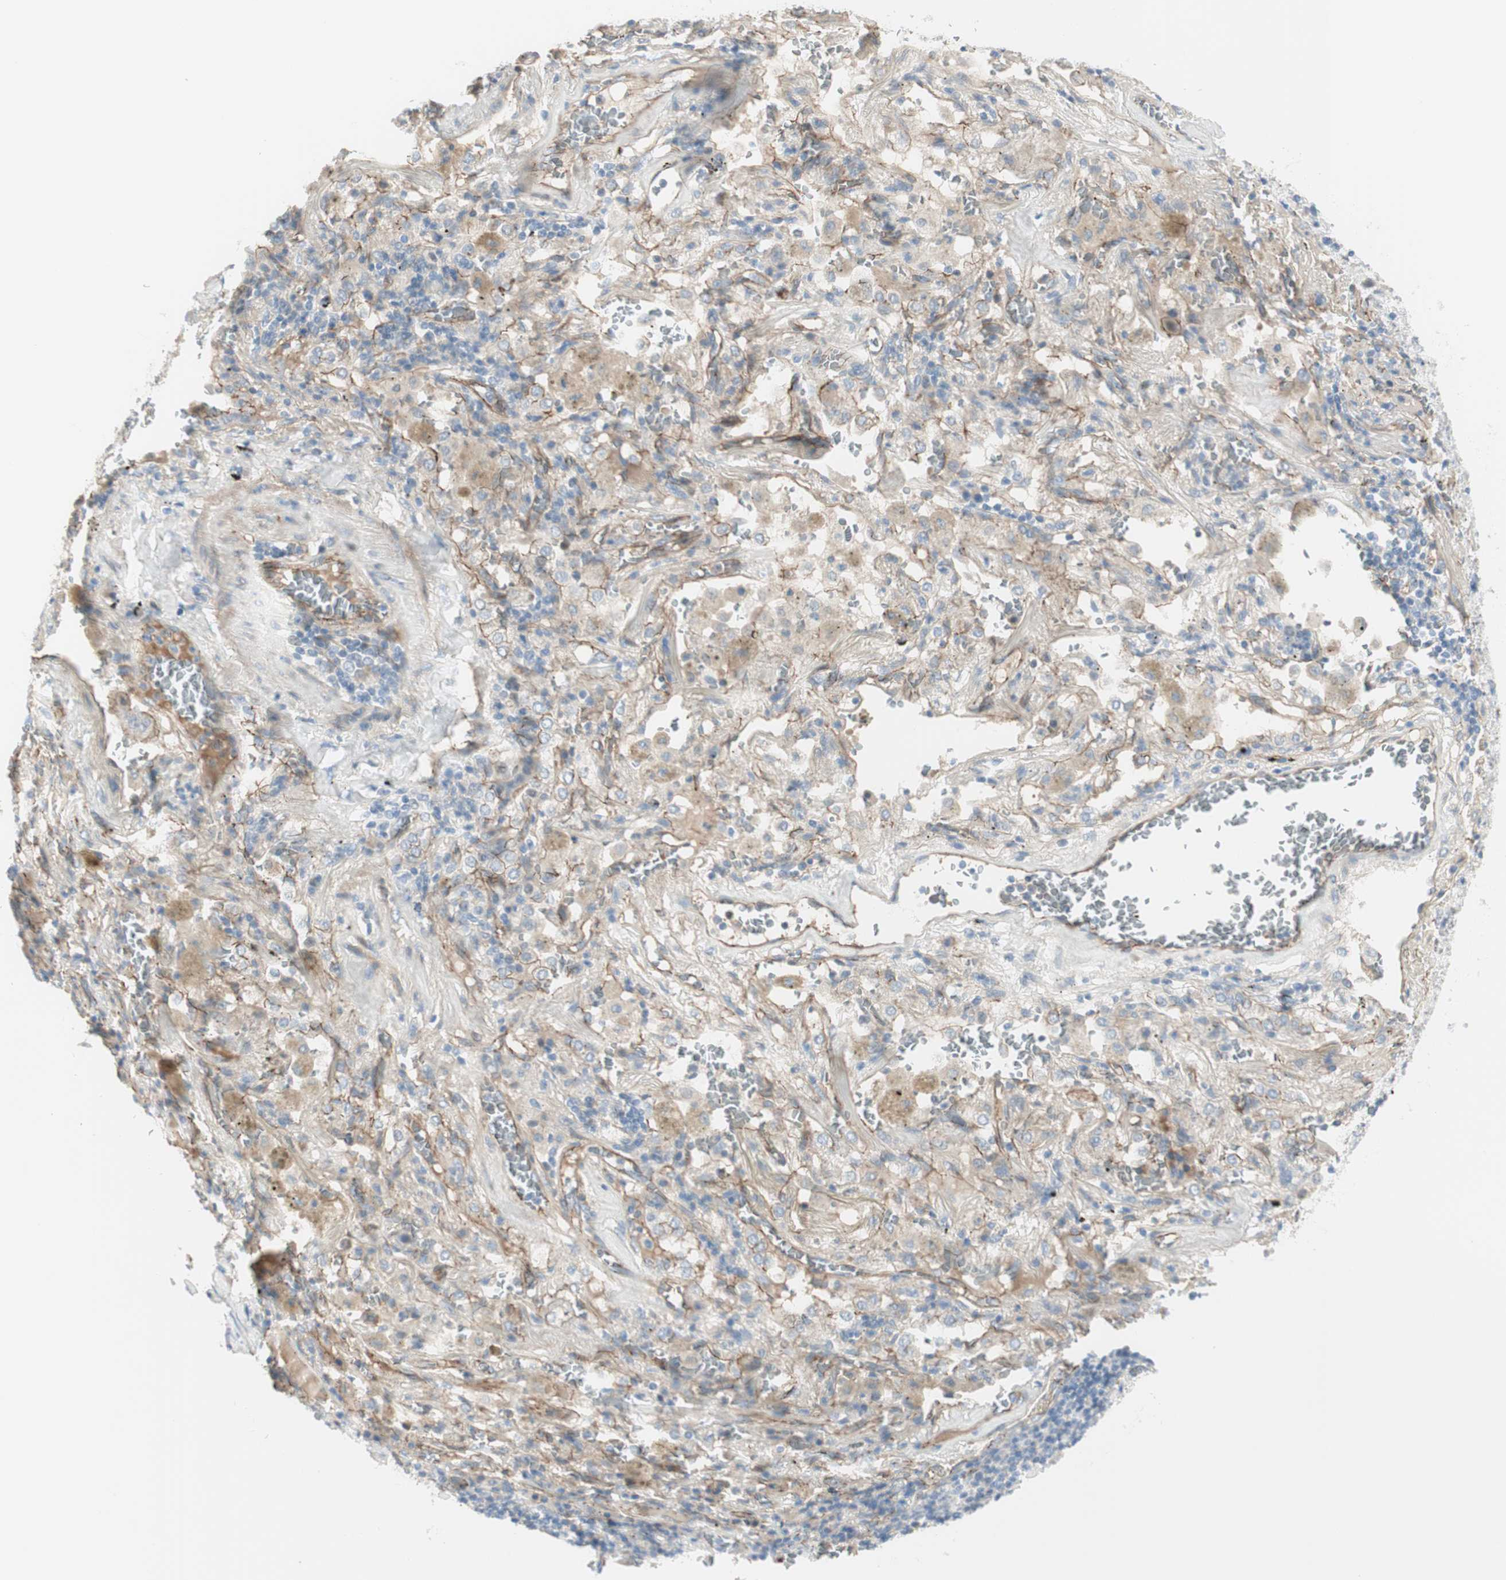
{"staining": {"intensity": "weak", "quantity": "25%-75%", "location": "cytoplasmic/membranous"}, "tissue": "lung cancer", "cell_type": "Tumor cells", "image_type": "cancer", "snomed": [{"axis": "morphology", "description": "Squamous cell carcinoma, NOS"}, {"axis": "topography", "description": "Lung"}], "caption": "The immunohistochemical stain labels weak cytoplasmic/membranous staining in tumor cells of lung cancer tissue.", "gene": "TJP1", "patient": {"sex": "male", "age": 57}}